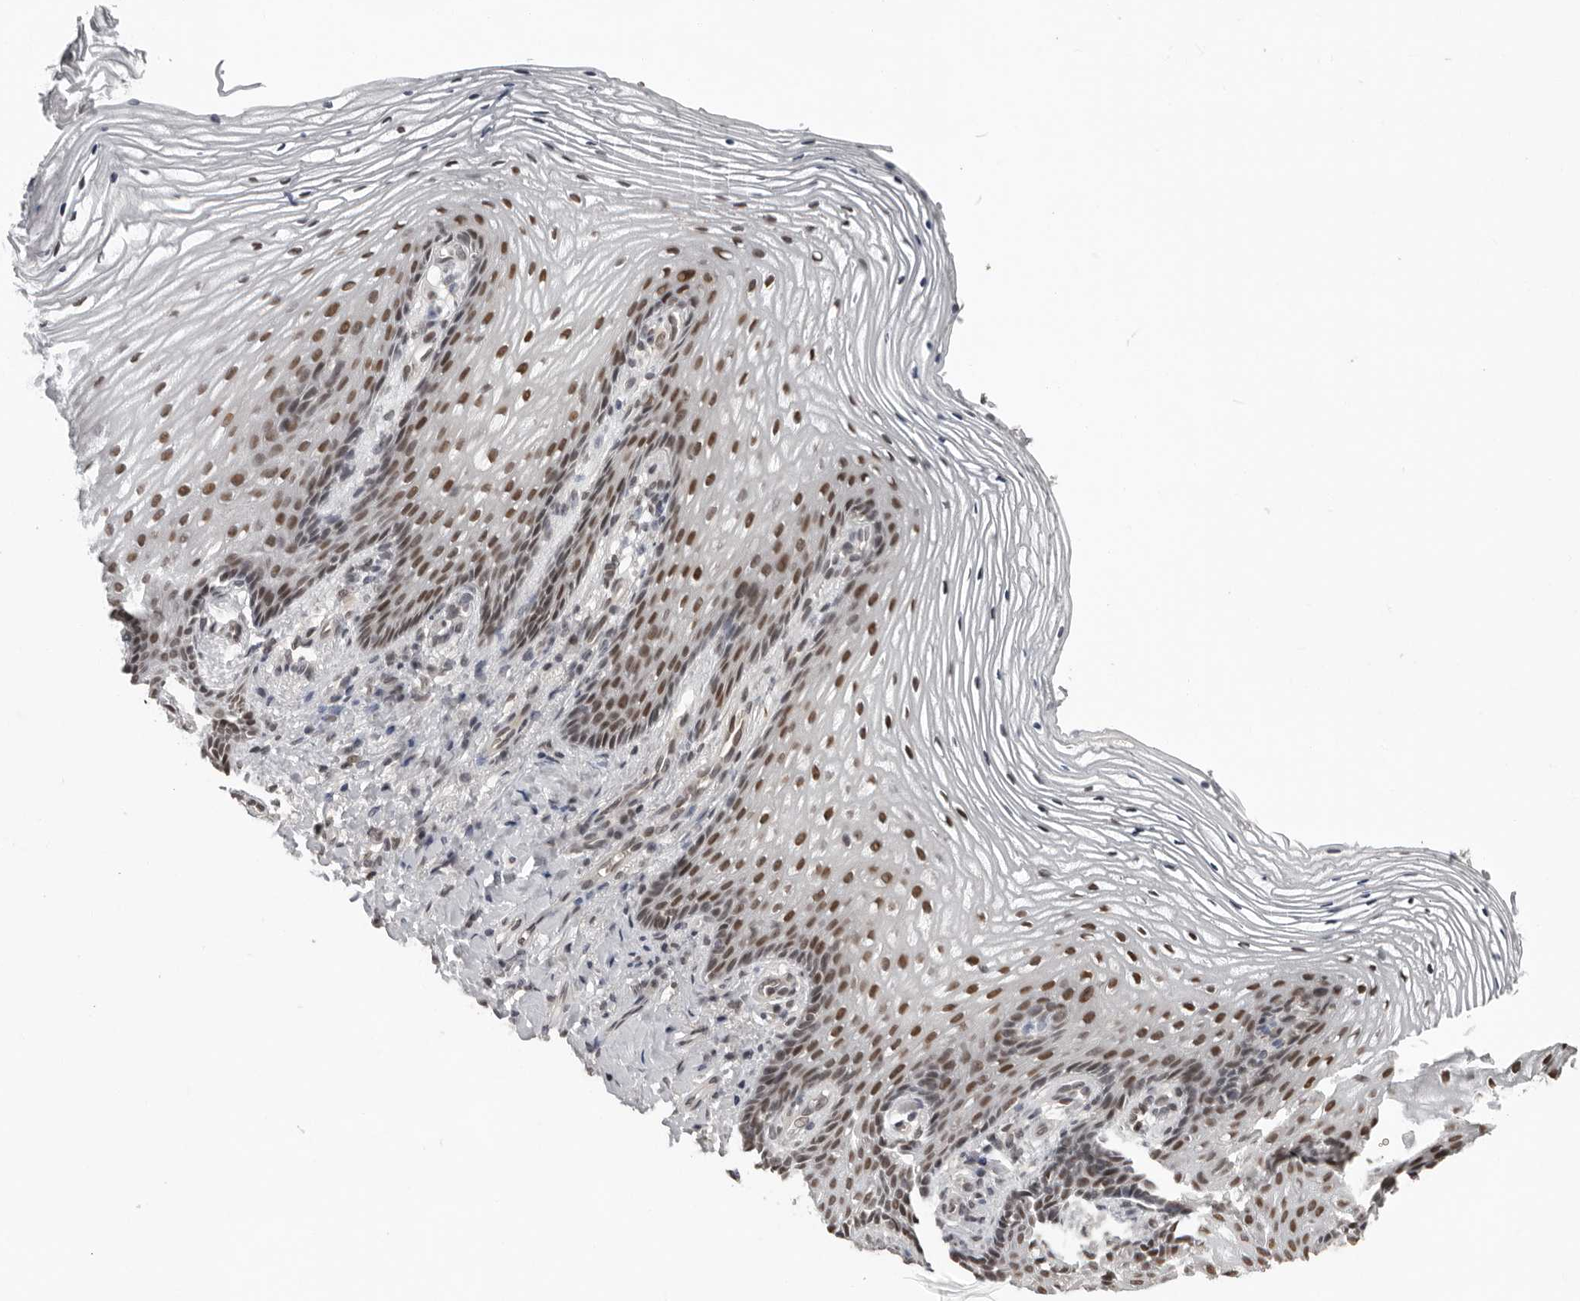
{"staining": {"intensity": "moderate", "quantity": ">75%", "location": "nuclear"}, "tissue": "vagina", "cell_type": "Squamous epithelial cells", "image_type": "normal", "snomed": [{"axis": "morphology", "description": "Normal tissue, NOS"}, {"axis": "topography", "description": "Vagina"}], "caption": "Vagina stained for a protein displays moderate nuclear positivity in squamous epithelial cells. Using DAB (brown) and hematoxylin (blue) stains, captured at high magnification using brightfield microscopy.", "gene": "ORC1", "patient": {"sex": "female", "age": 60}}